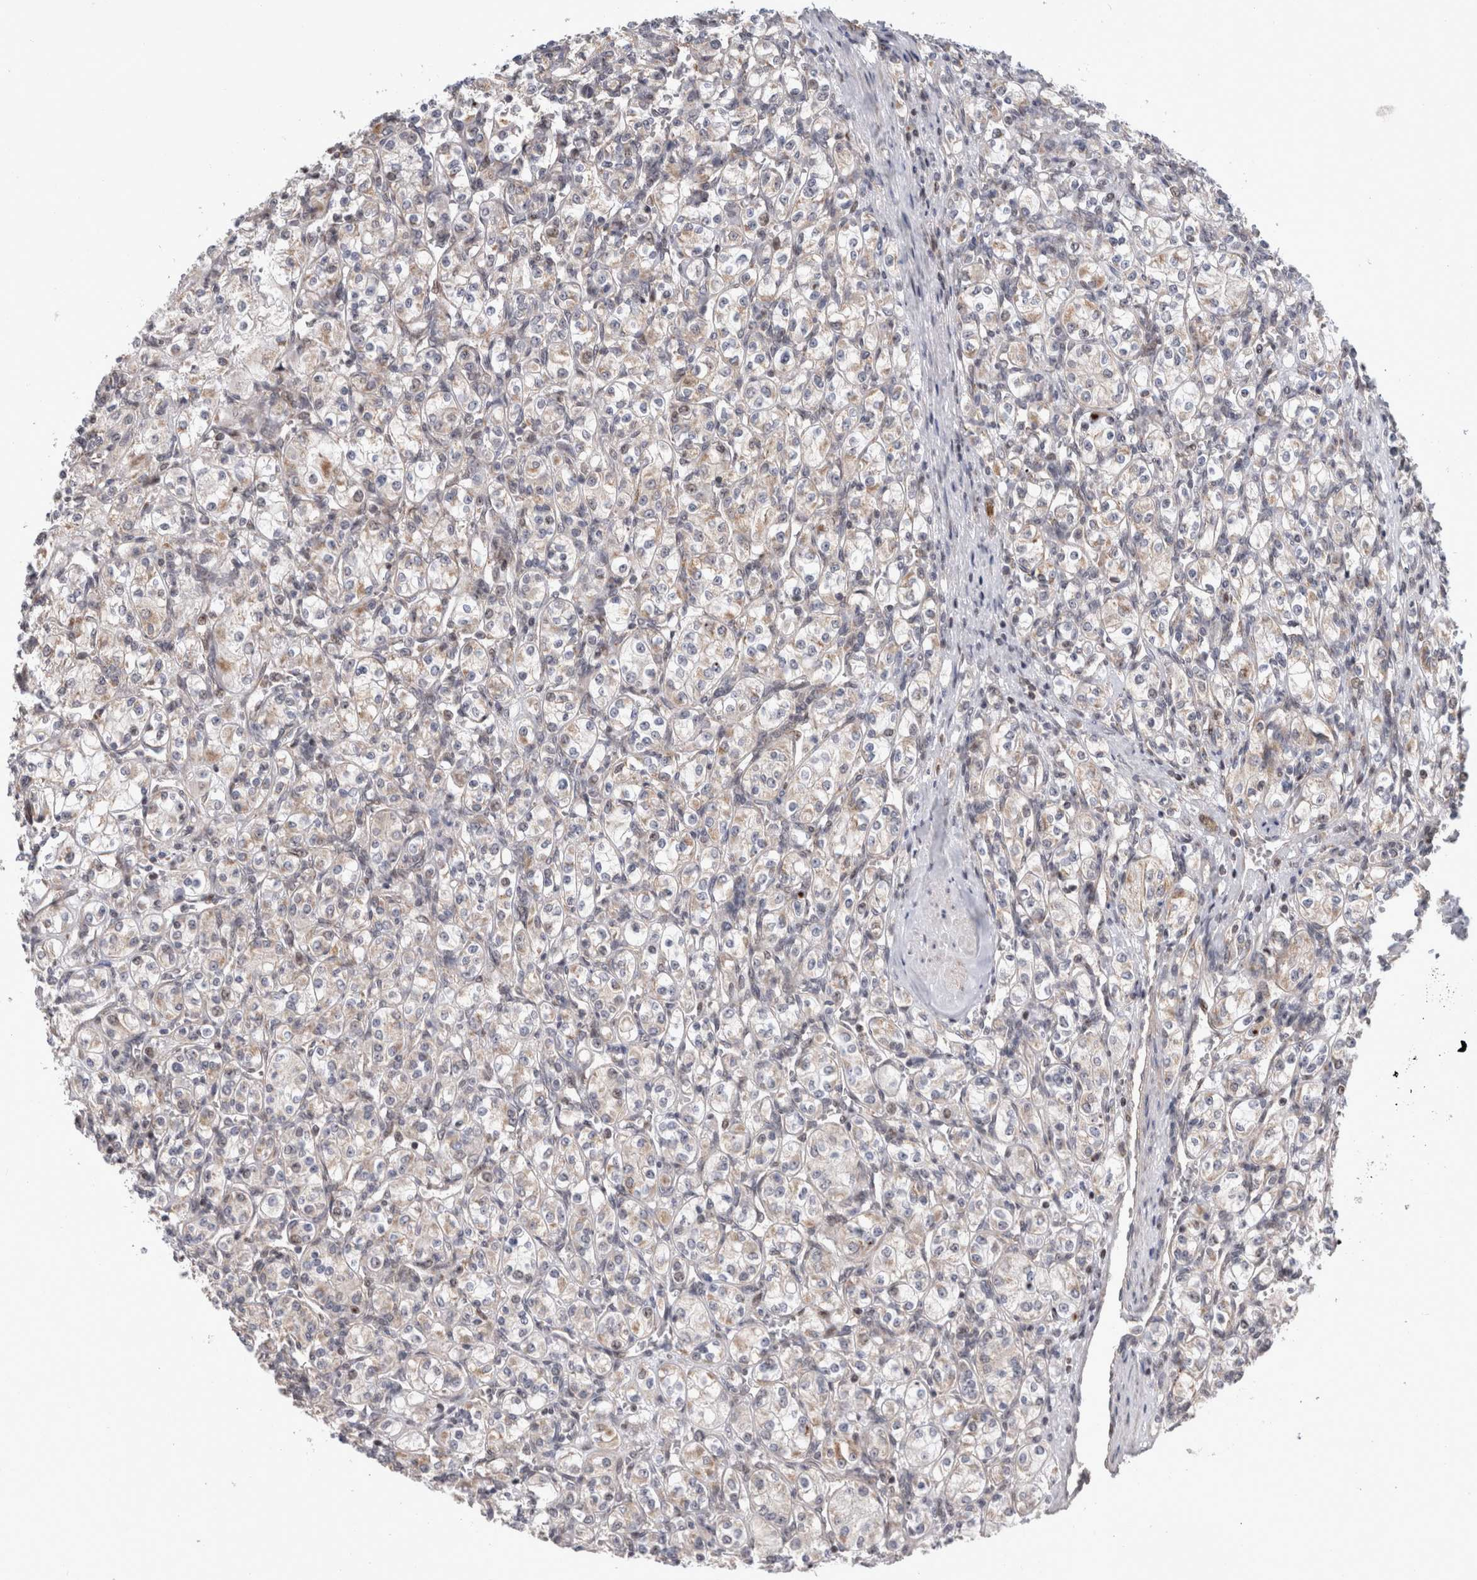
{"staining": {"intensity": "weak", "quantity": "<25%", "location": "cytoplasmic/membranous"}, "tissue": "renal cancer", "cell_type": "Tumor cells", "image_type": "cancer", "snomed": [{"axis": "morphology", "description": "Adenocarcinoma, NOS"}, {"axis": "topography", "description": "Kidney"}], "caption": "DAB immunohistochemical staining of human renal cancer (adenocarcinoma) demonstrates no significant expression in tumor cells.", "gene": "MRPL37", "patient": {"sex": "male", "age": 77}}